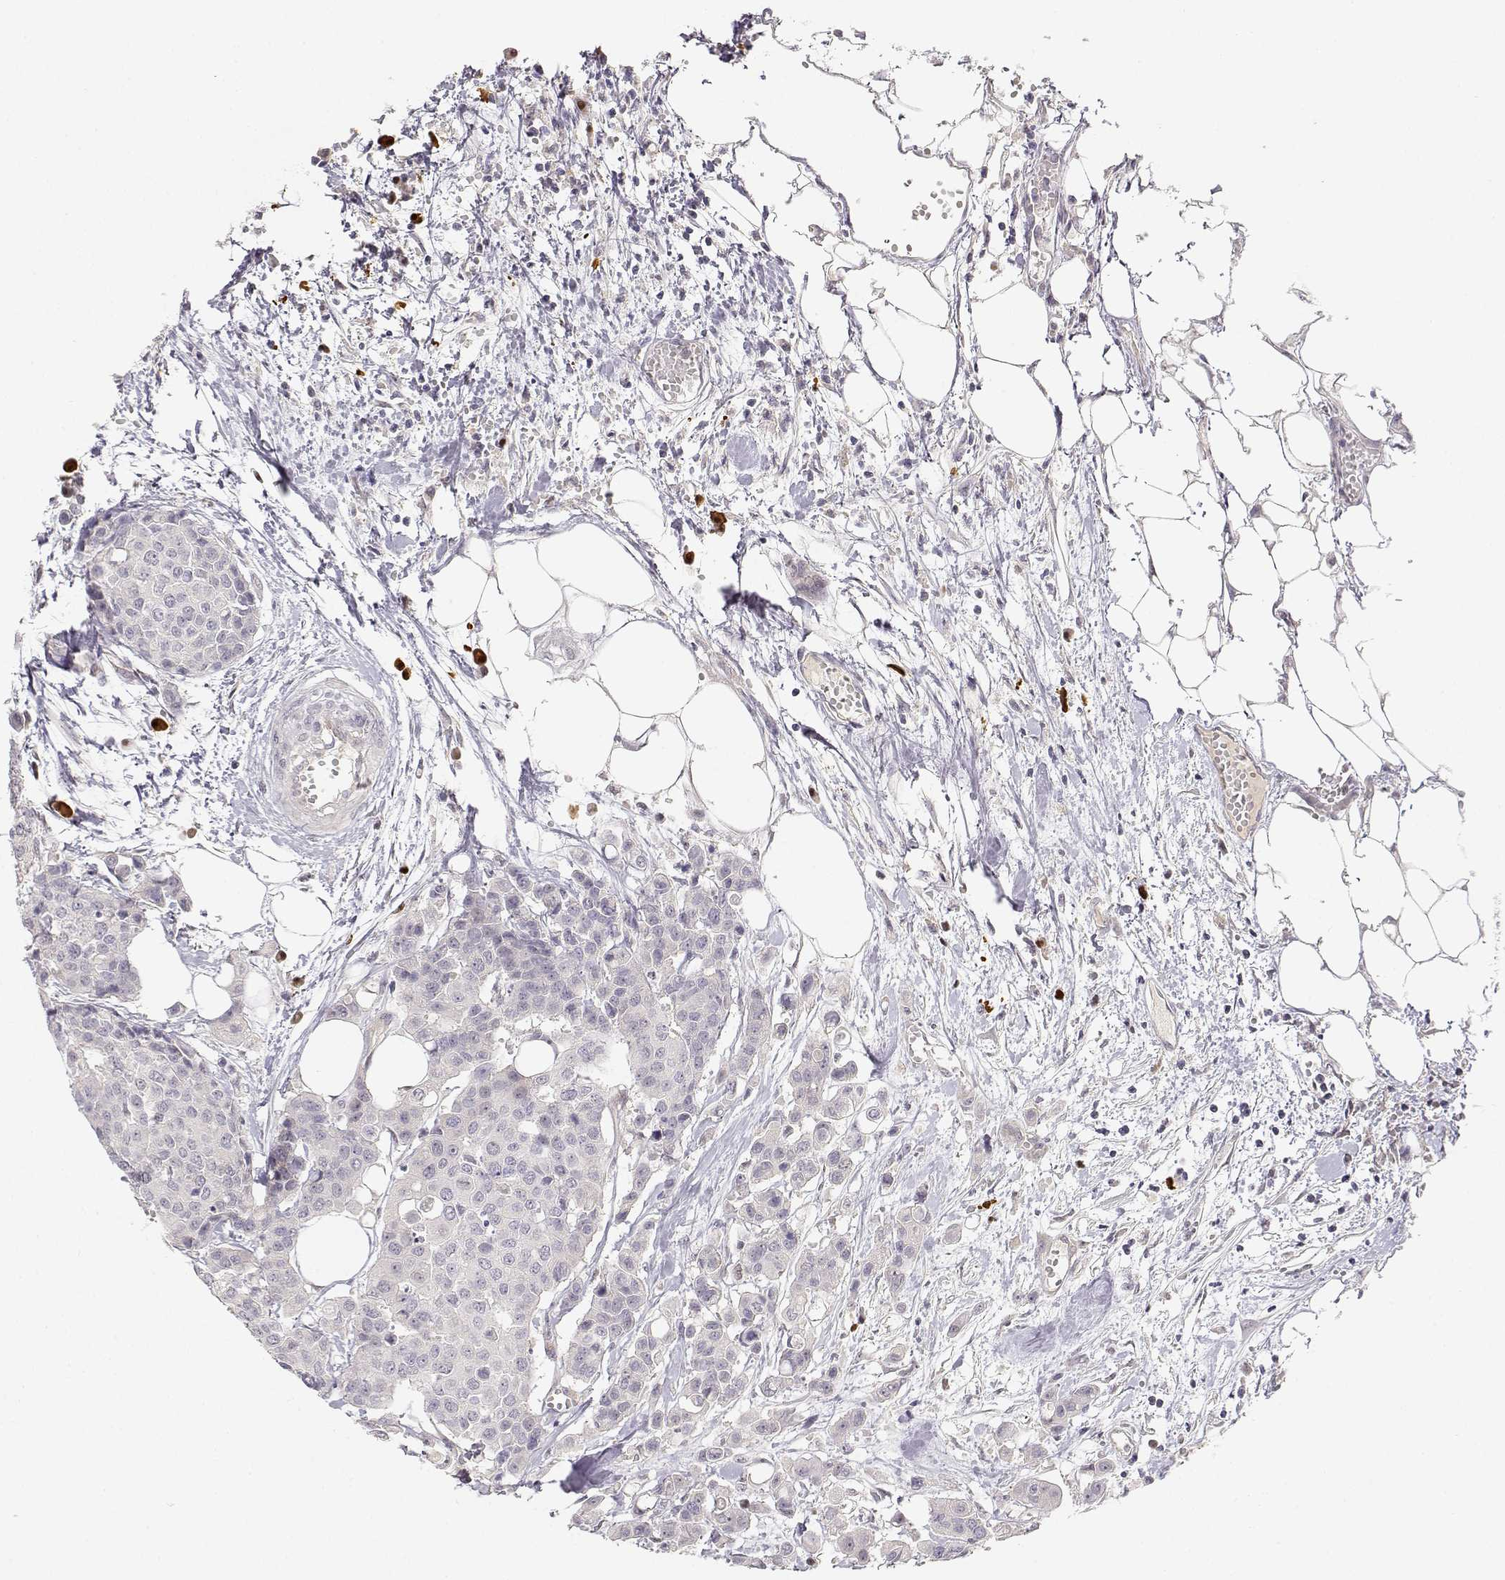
{"staining": {"intensity": "negative", "quantity": "none", "location": "none"}, "tissue": "carcinoid", "cell_type": "Tumor cells", "image_type": "cancer", "snomed": [{"axis": "morphology", "description": "Carcinoid, malignant, NOS"}, {"axis": "topography", "description": "Colon"}], "caption": "This micrograph is of malignant carcinoid stained with immunohistochemistry to label a protein in brown with the nuclei are counter-stained blue. There is no positivity in tumor cells. (Stains: DAB IHC with hematoxylin counter stain, Microscopy: brightfield microscopy at high magnification).", "gene": "EAF2", "patient": {"sex": "male", "age": 81}}